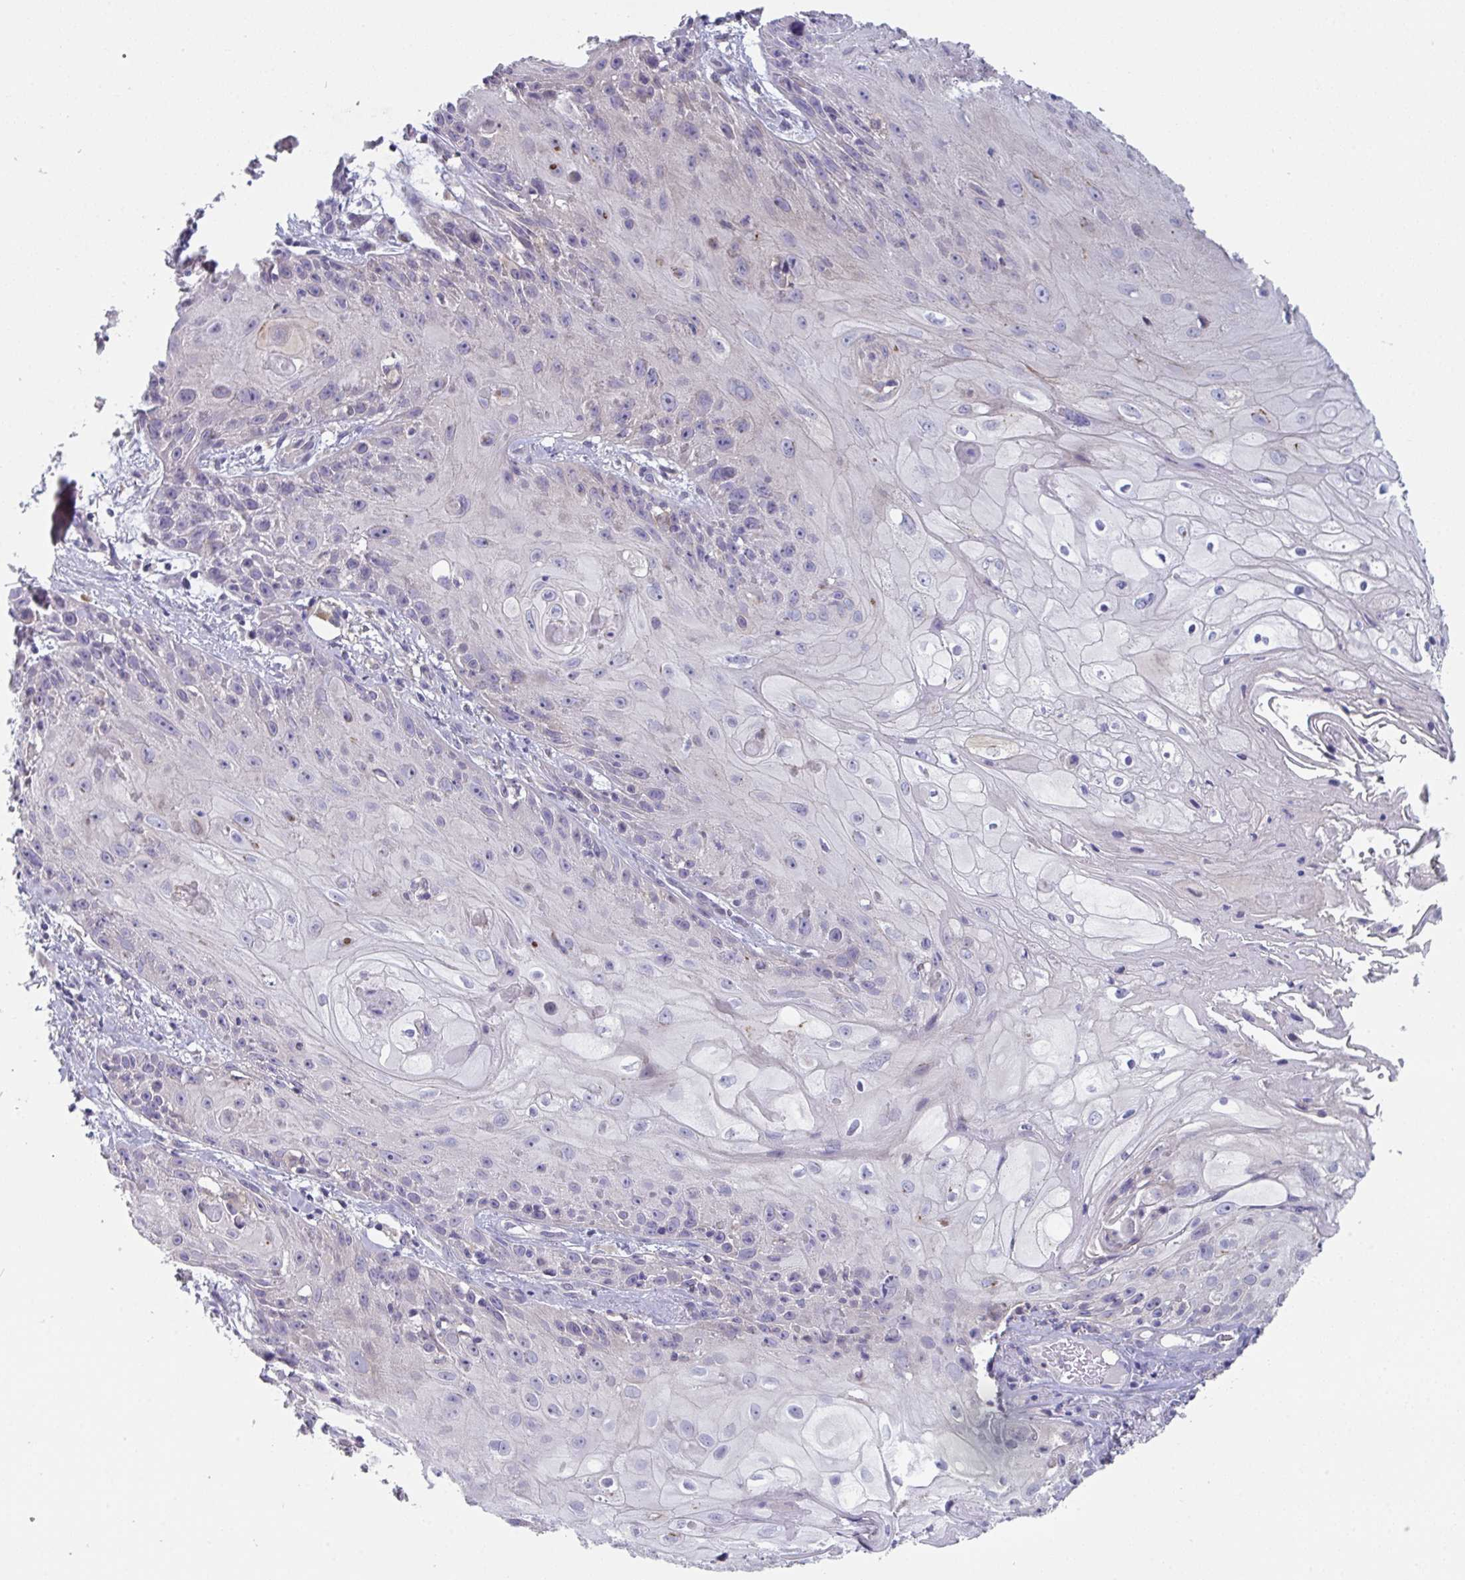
{"staining": {"intensity": "negative", "quantity": "none", "location": "none"}, "tissue": "skin cancer", "cell_type": "Tumor cells", "image_type": "cancer", "snomed": [{"axis": "morphology", "description": "Squamous cell carcinoma, NOS"}, {"axis": "topography", "description": "Skin"}, {"axis": "topography", "description": "Vulva"}], "caption": "Immunohistochemistry (IHC) image of skin squamous cell carcinoma stained for a protein (brown), which displays no positivity in tumor cells.", "gene": "PTPRD", "patient": {"sex": "female", "age": 76}}